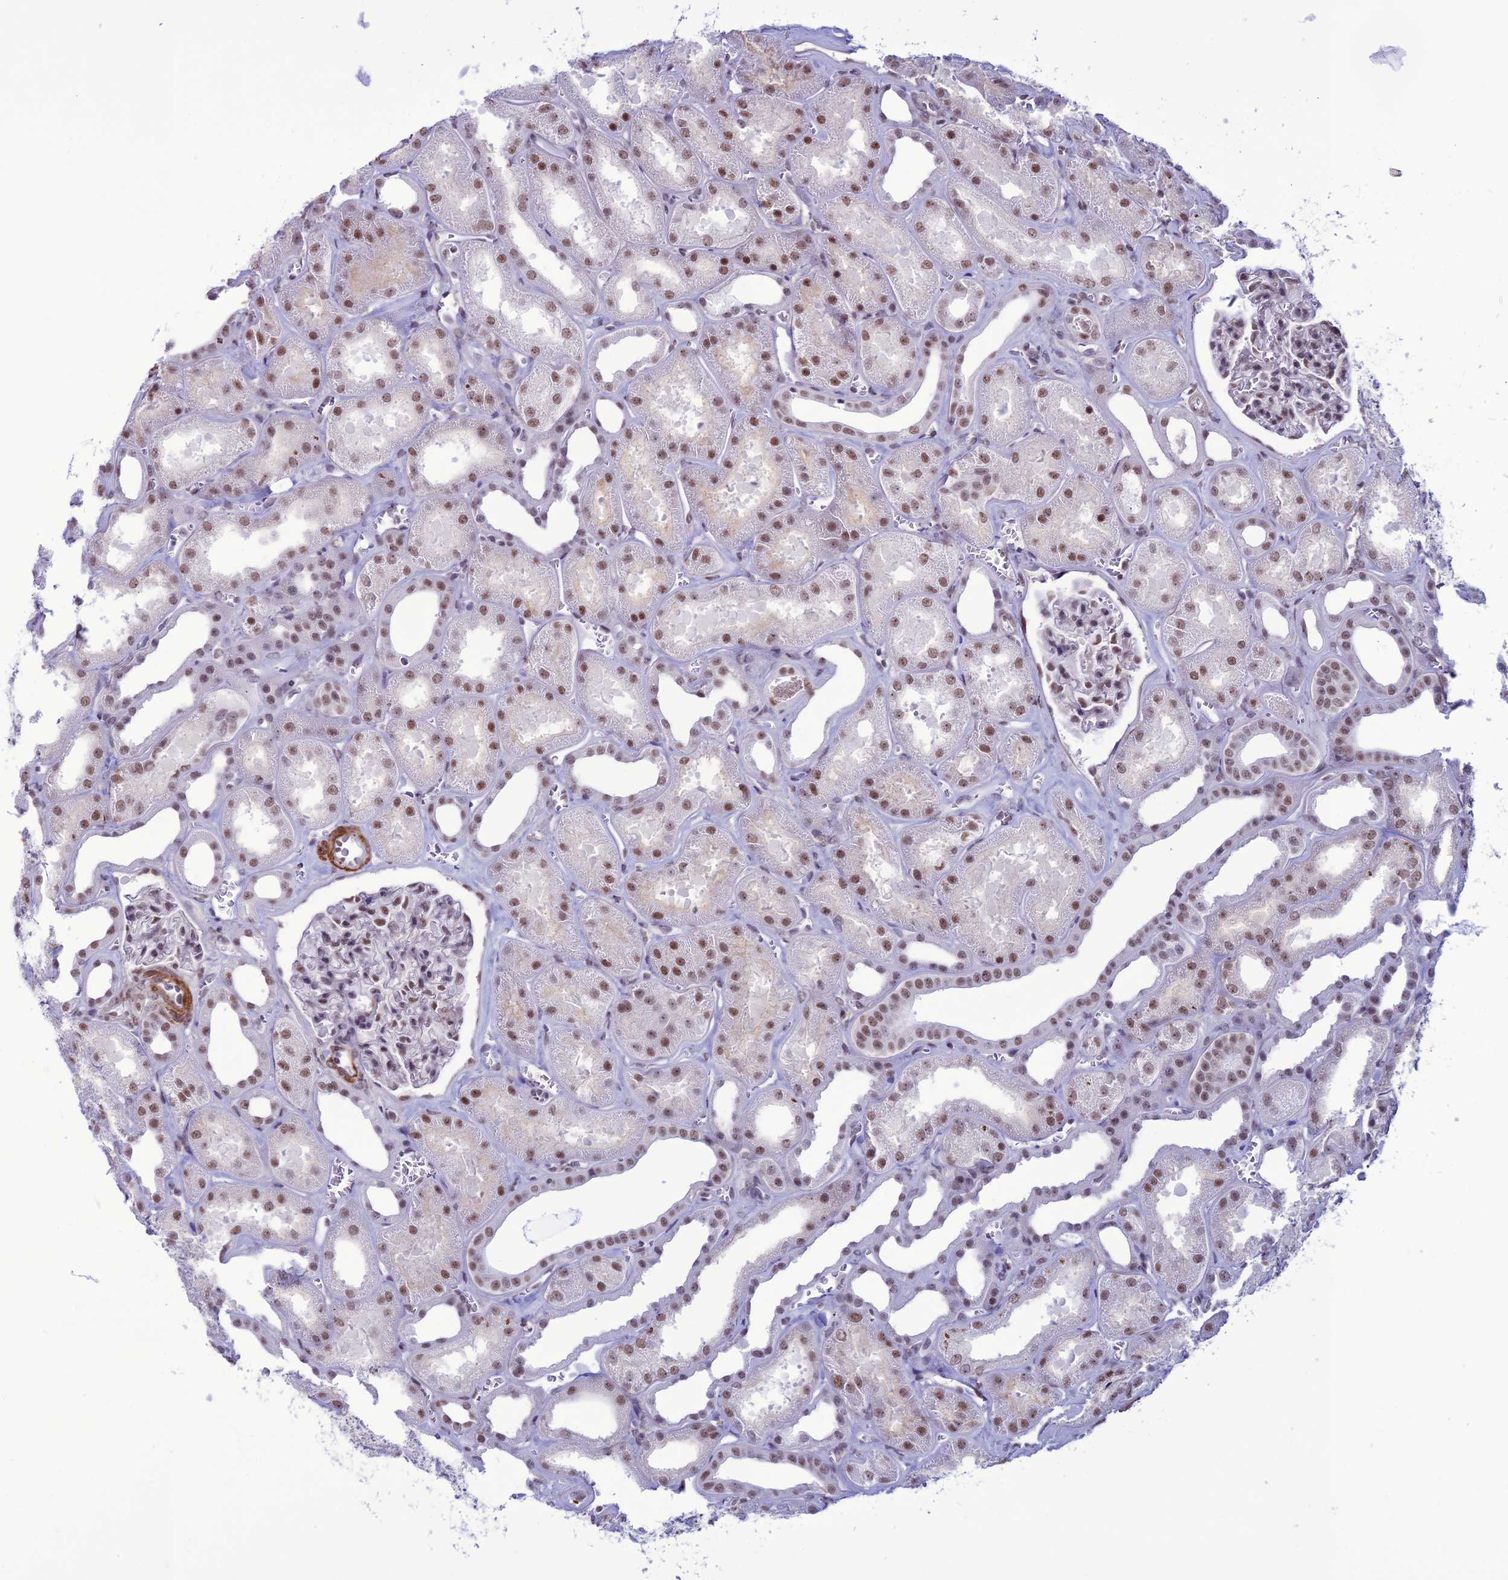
{"staining": {"intensity": "moderate", "quantity": ">75%", "location": "nuclear"}, "tissue": "kidney", "cell_type": "Cells in glomeruli", "image_type": "normal", "snomed": [{"axis": "morphology", "description": "Normal tissue, NOS"}, {"axis": "morphology", "description": "Adenocarcinoma, NOS"}, {"axis": "topography", "description": "Kidney"}], "caption": "Immunohistochemistry (IHC) histopathology image of unremarkable human kidney stained for a protein (brown), which demonstrates medium levels of moderate nuclear staining in about >75% of cells in glomeruli.", "gene": "U2AF1", "patient": {"sex": "female", "age": 68}}